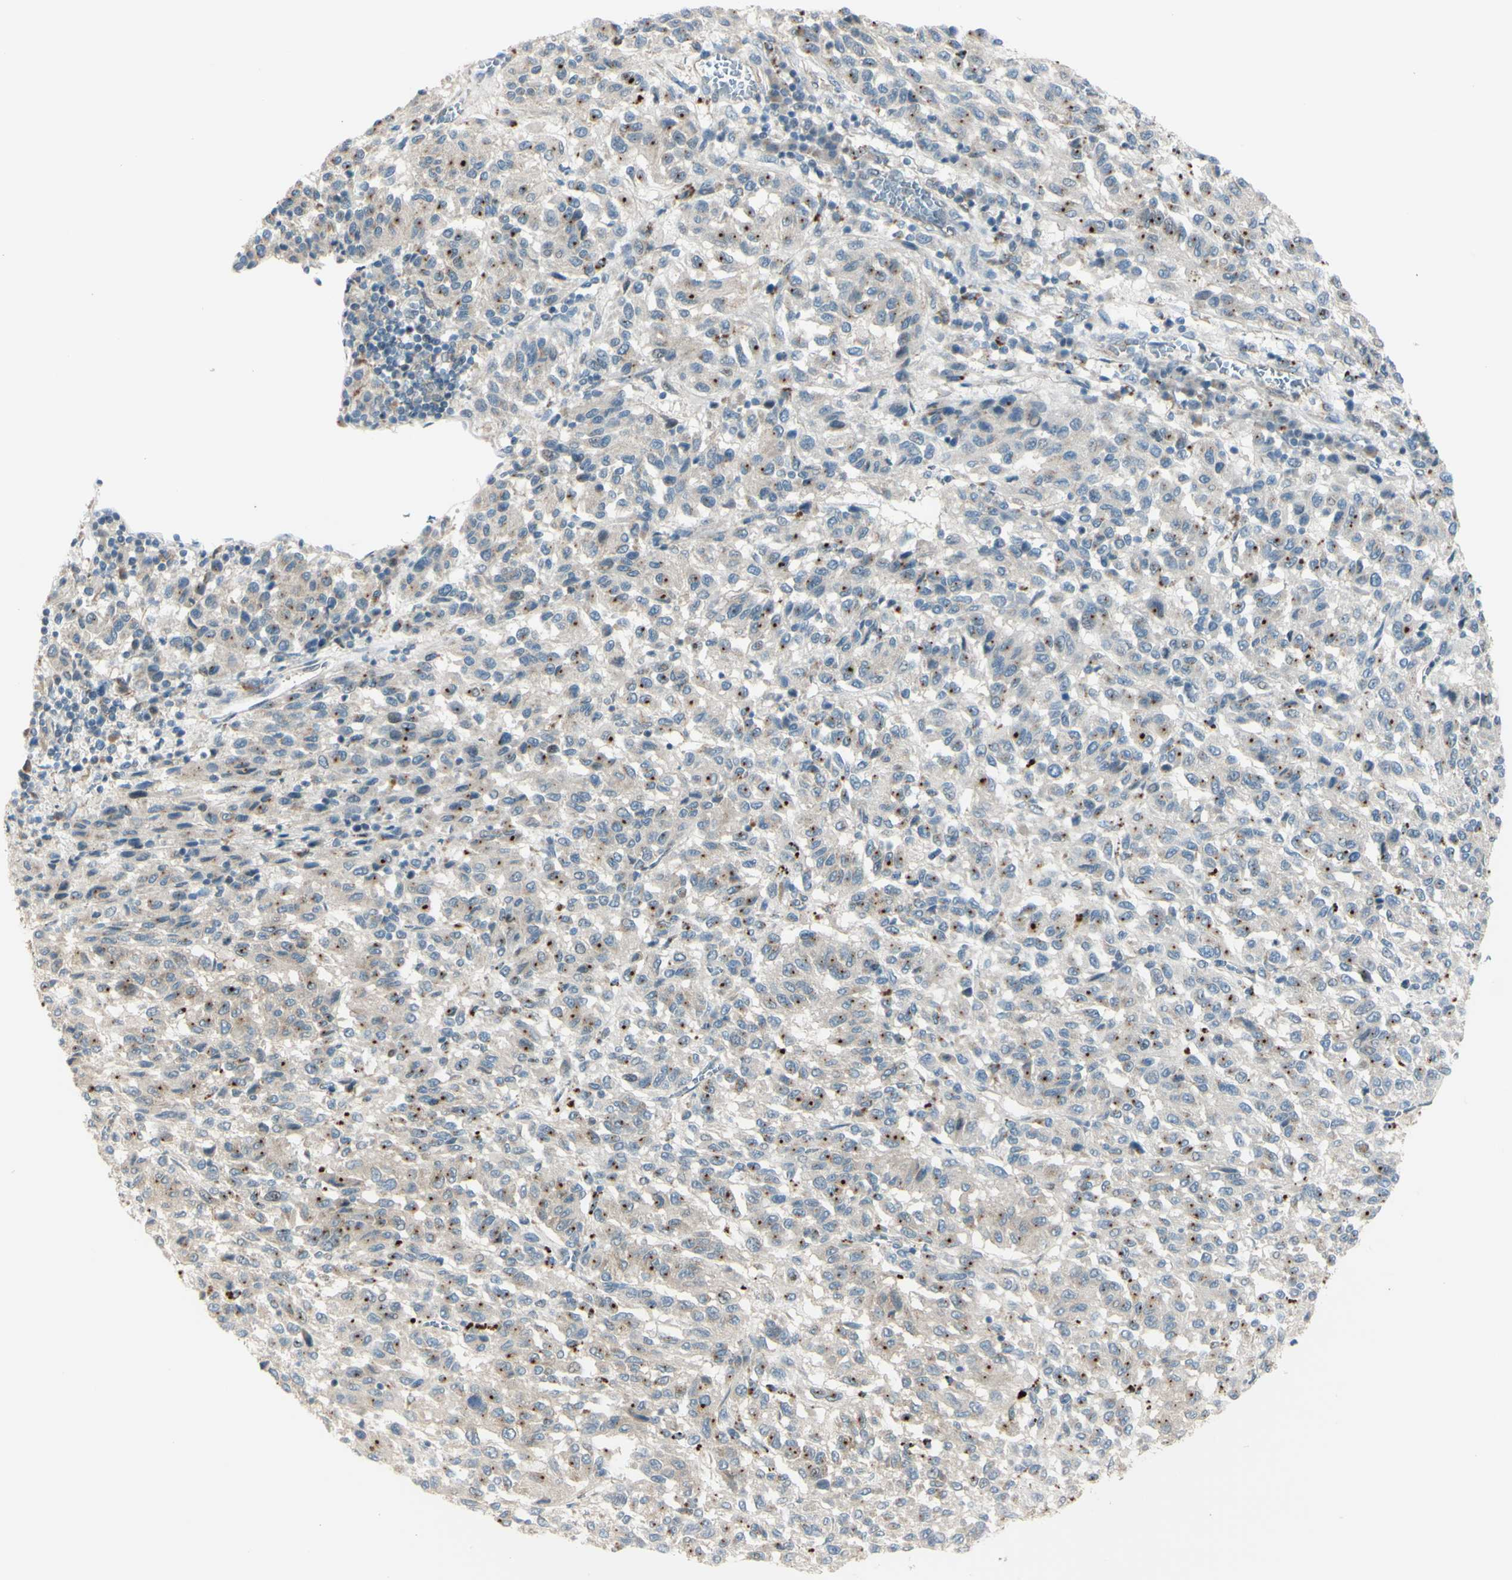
{"staining": {"intensity": "moderate", "quantity": "25%-75%", "location": "cytoplasmic/membranous"}, "tissue": "melanoma", "cell_type": "Tumor cells", "image_type": "cancer", "snomed": [{"axis": "morphology", "description": "Malignant melanoma, Metastatic site"}, {"axis": "topography", "description": "Lung"}], "caption": "A brown stain shows moderate cytoplasmic/membranous positivity of a protein in malignant melanoma (metastatic site) tumor cells.", "gene": "LMTK2", "patient": {"sex": "male", "age": 64}}